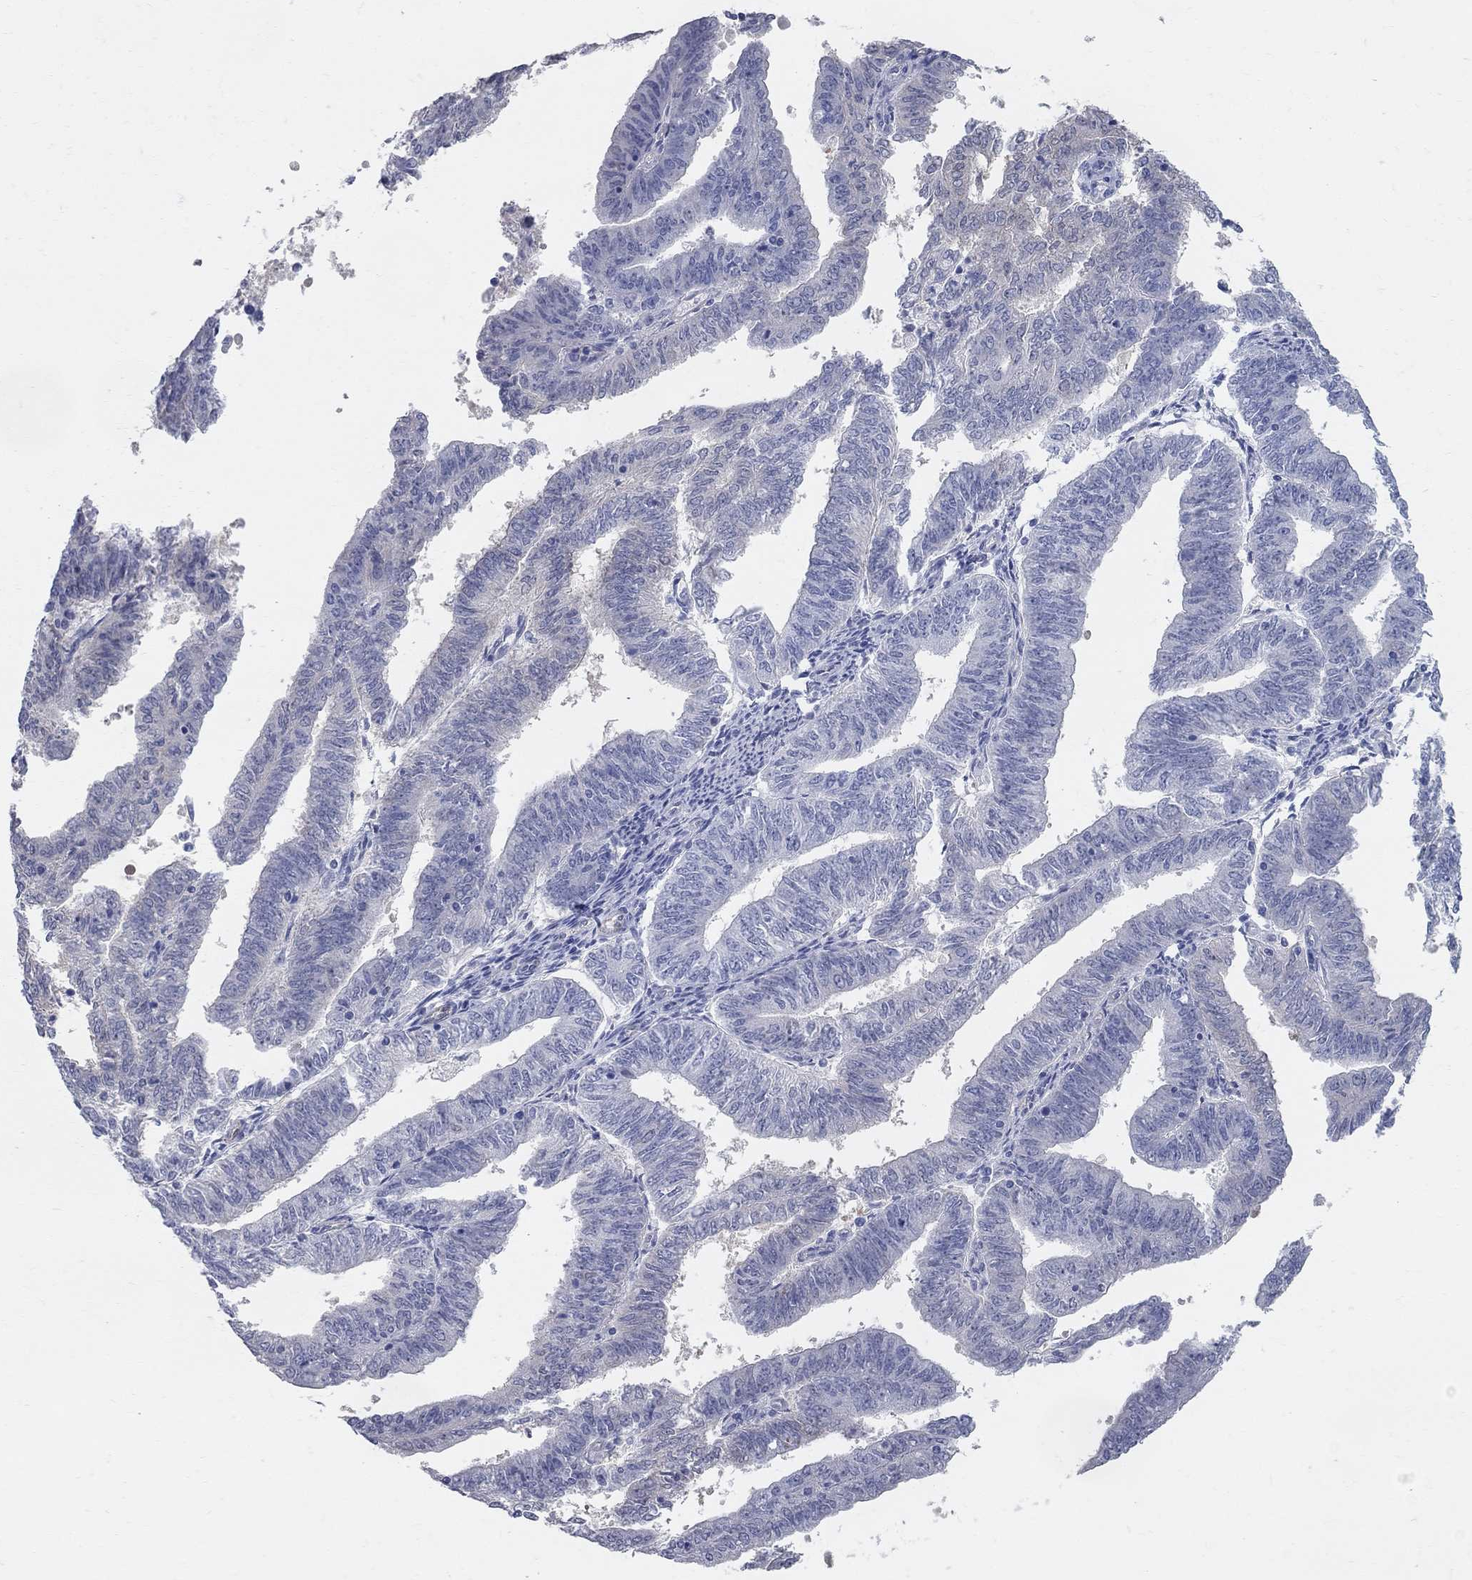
{"staining": {"intensity": "negative", "quantity": "none", "location": "none"}, "tissue": "endometrial cancer", "cell_type": "Tumor cells", "image_type": "cancer", "snomed": [{"axis": "morphology", "description": "Adenocarcinoma, NOS"}, {"axis": "topography", "description": "Endometrium"}], "caption": "High magnification brightfield microscopy of endometrial adenocarcinoma stained with DAB (3,3'-diaminobenzidine) (brown) and counterstained with hematoxylin (blue): tumor cells show no significant staining.", "gene": "AOX1", "patient": {"sex": "female", "age": 82}}